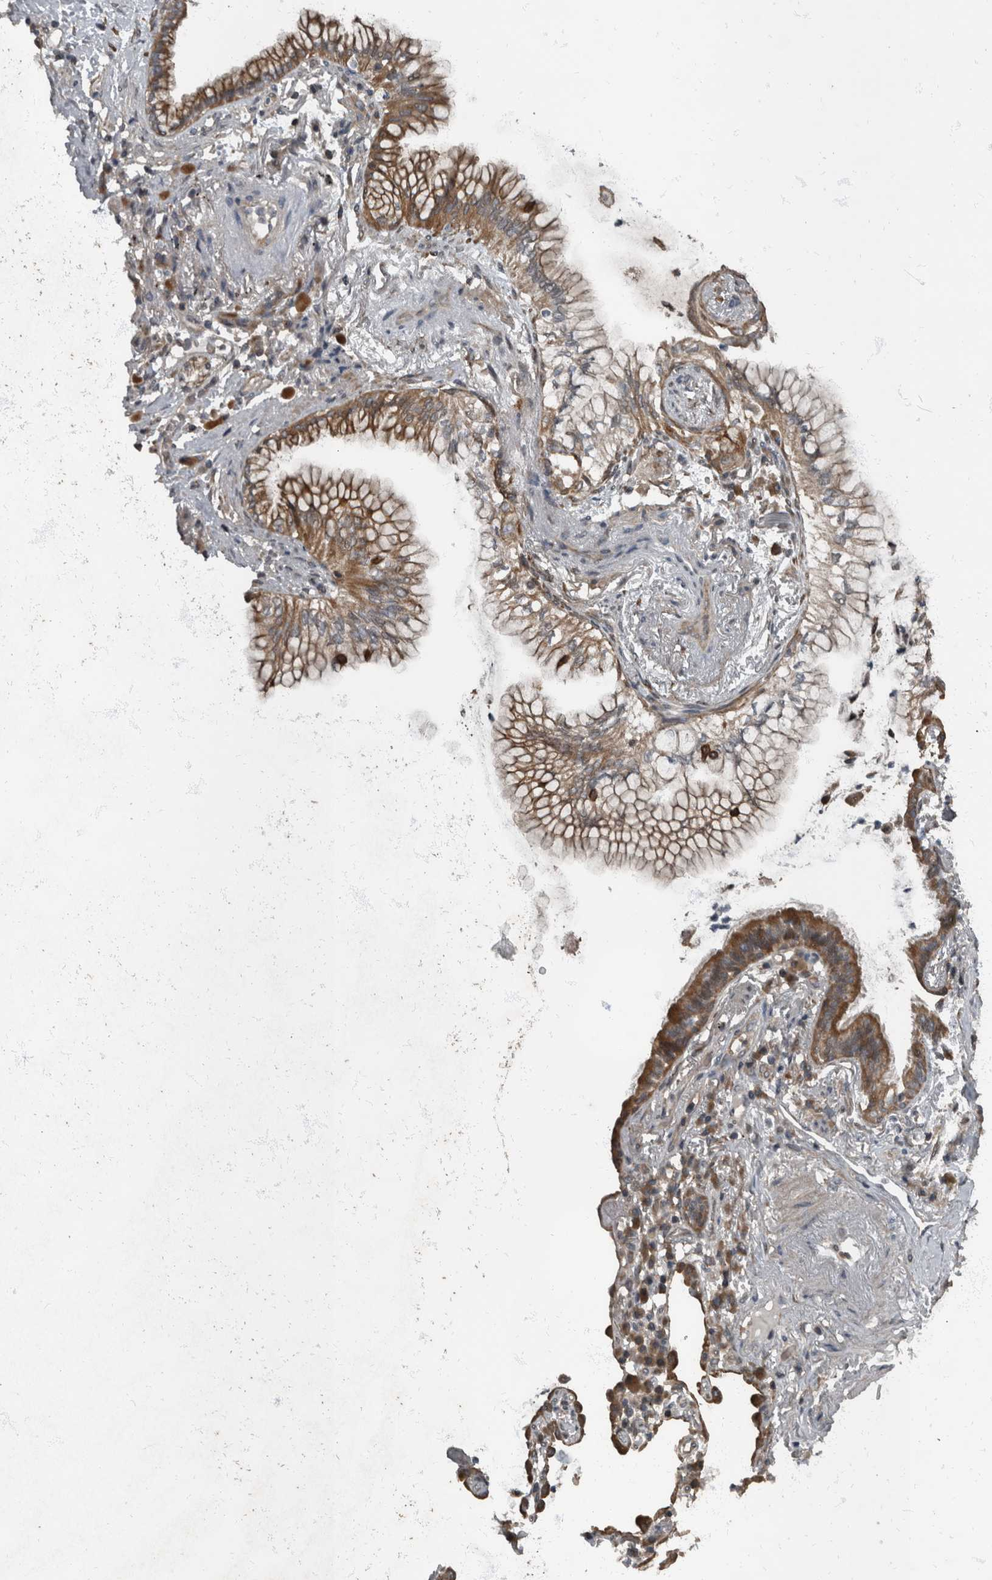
{"staining": {"intensity": "moderate", "quantity": ">75%", "location": "cytoplasmic/membranous"}, "tissue": "lung cancer", "cell_type": "Tumor cells", "image_type": "cancer", "snomed": [{"axis": "morphology", "description": "Adenocarcinoma, NOS"}, {"axis": "topography", "description": "Lung"}], "caption": "Brown immunohistochemical staining in lung cancer displays moderate cytoplasmic/membranous staining in approximately >75% of tumor cells. Immunohistochemistry stains the protein of interest in brown and the nuclei are stained blue.", "gene": "RABGGTB", "patient": {"sex": "female", "age": 70}}